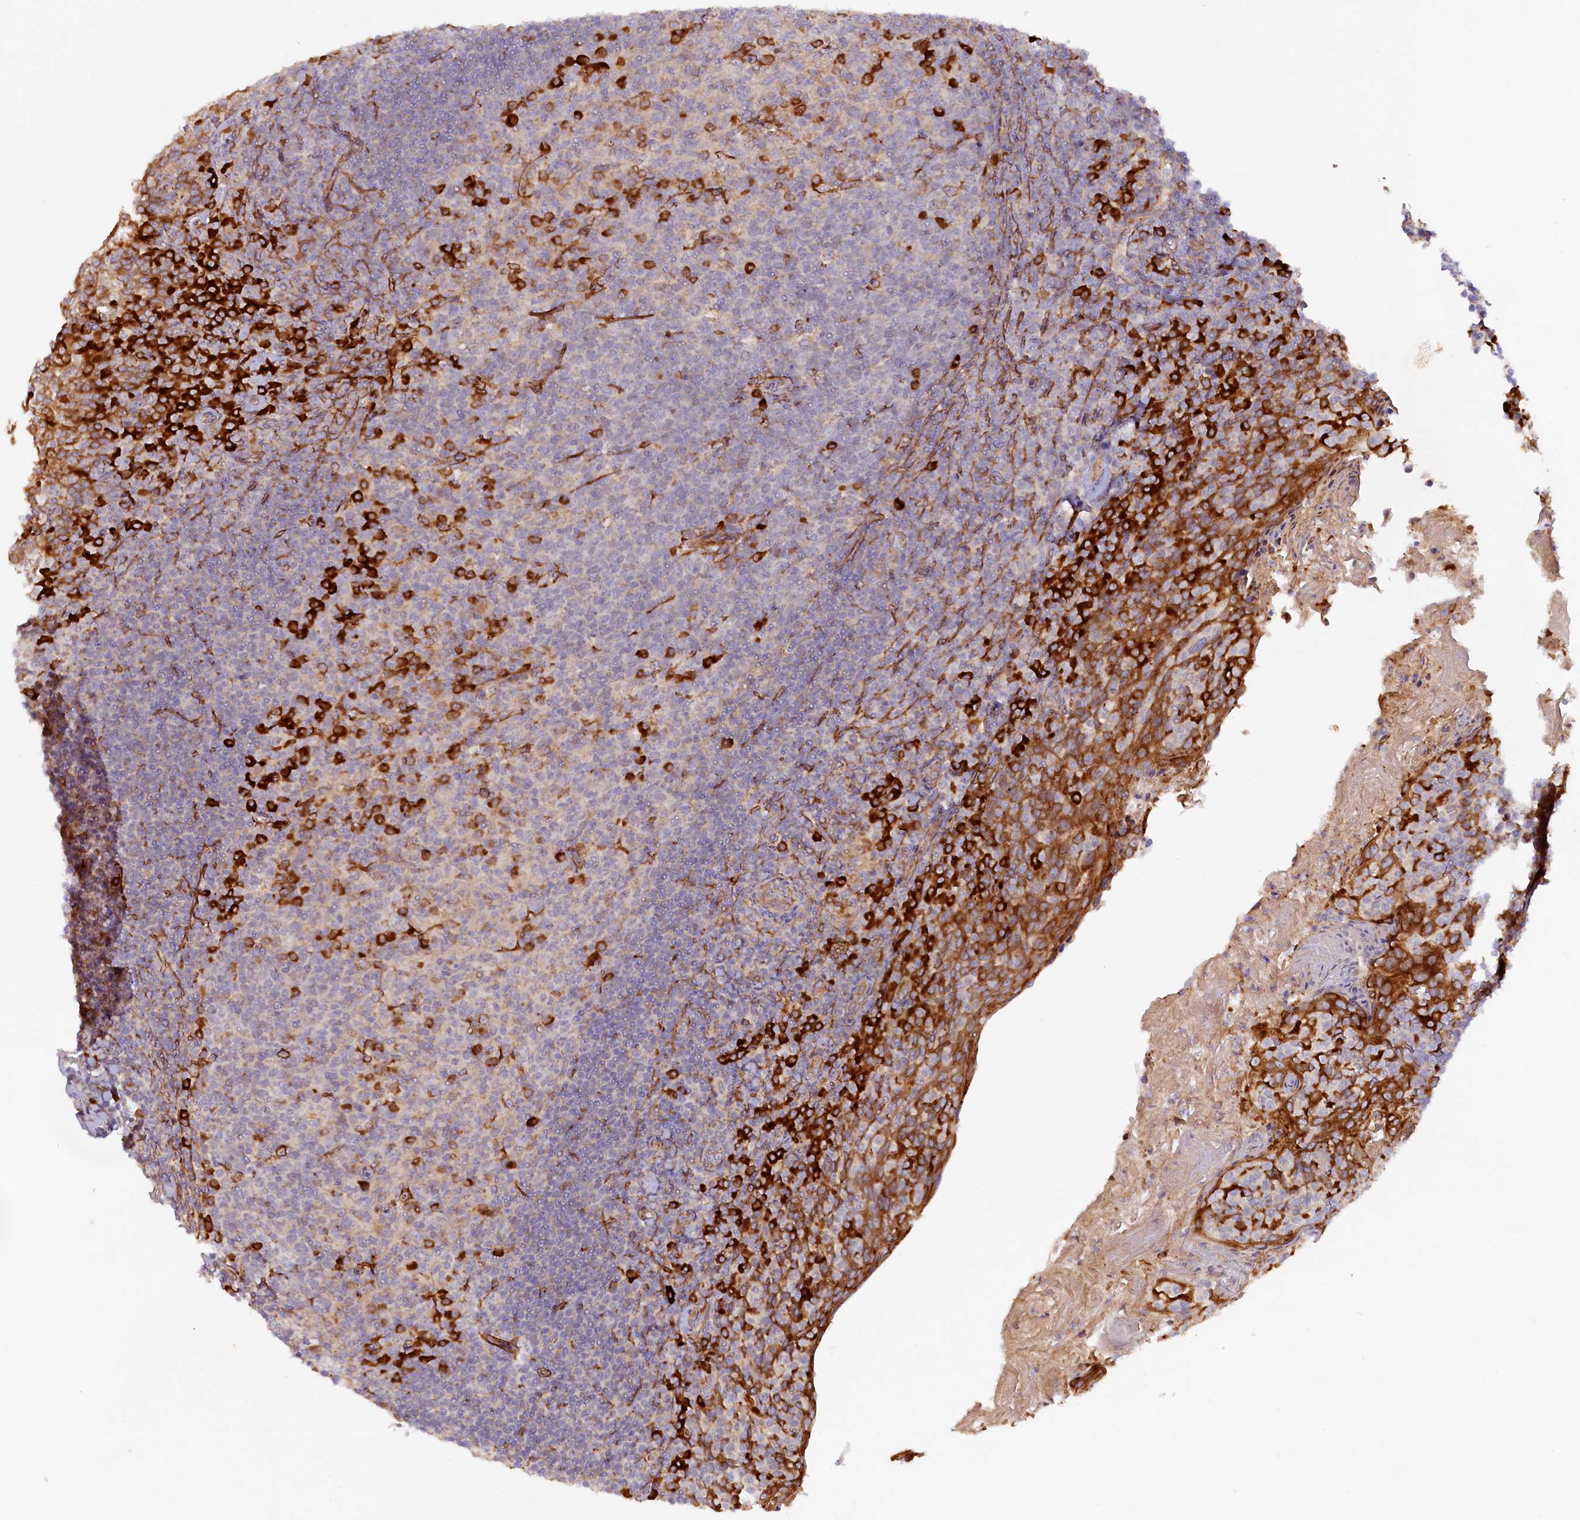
{"staining": {"intensity": "strong", "quantity": "<25%", "location": "cytoplasmic/membranous"}, "tissue": "tonsil", "cell_type": "Germinal center cells", "image_type": "normal", "snomed": [{"axis": "morphology", "description": "Normal tissue, NOS"}, {"axis": "topography", "description": "Tonsil"}], "caption": "A medium amount of strong cytoplasmic/membranous expression is identified in approximately <25% of germinal center cells in benign tonsil.", "gene": "SSC5D", "patient": {"sex": "female", "age": 10}}